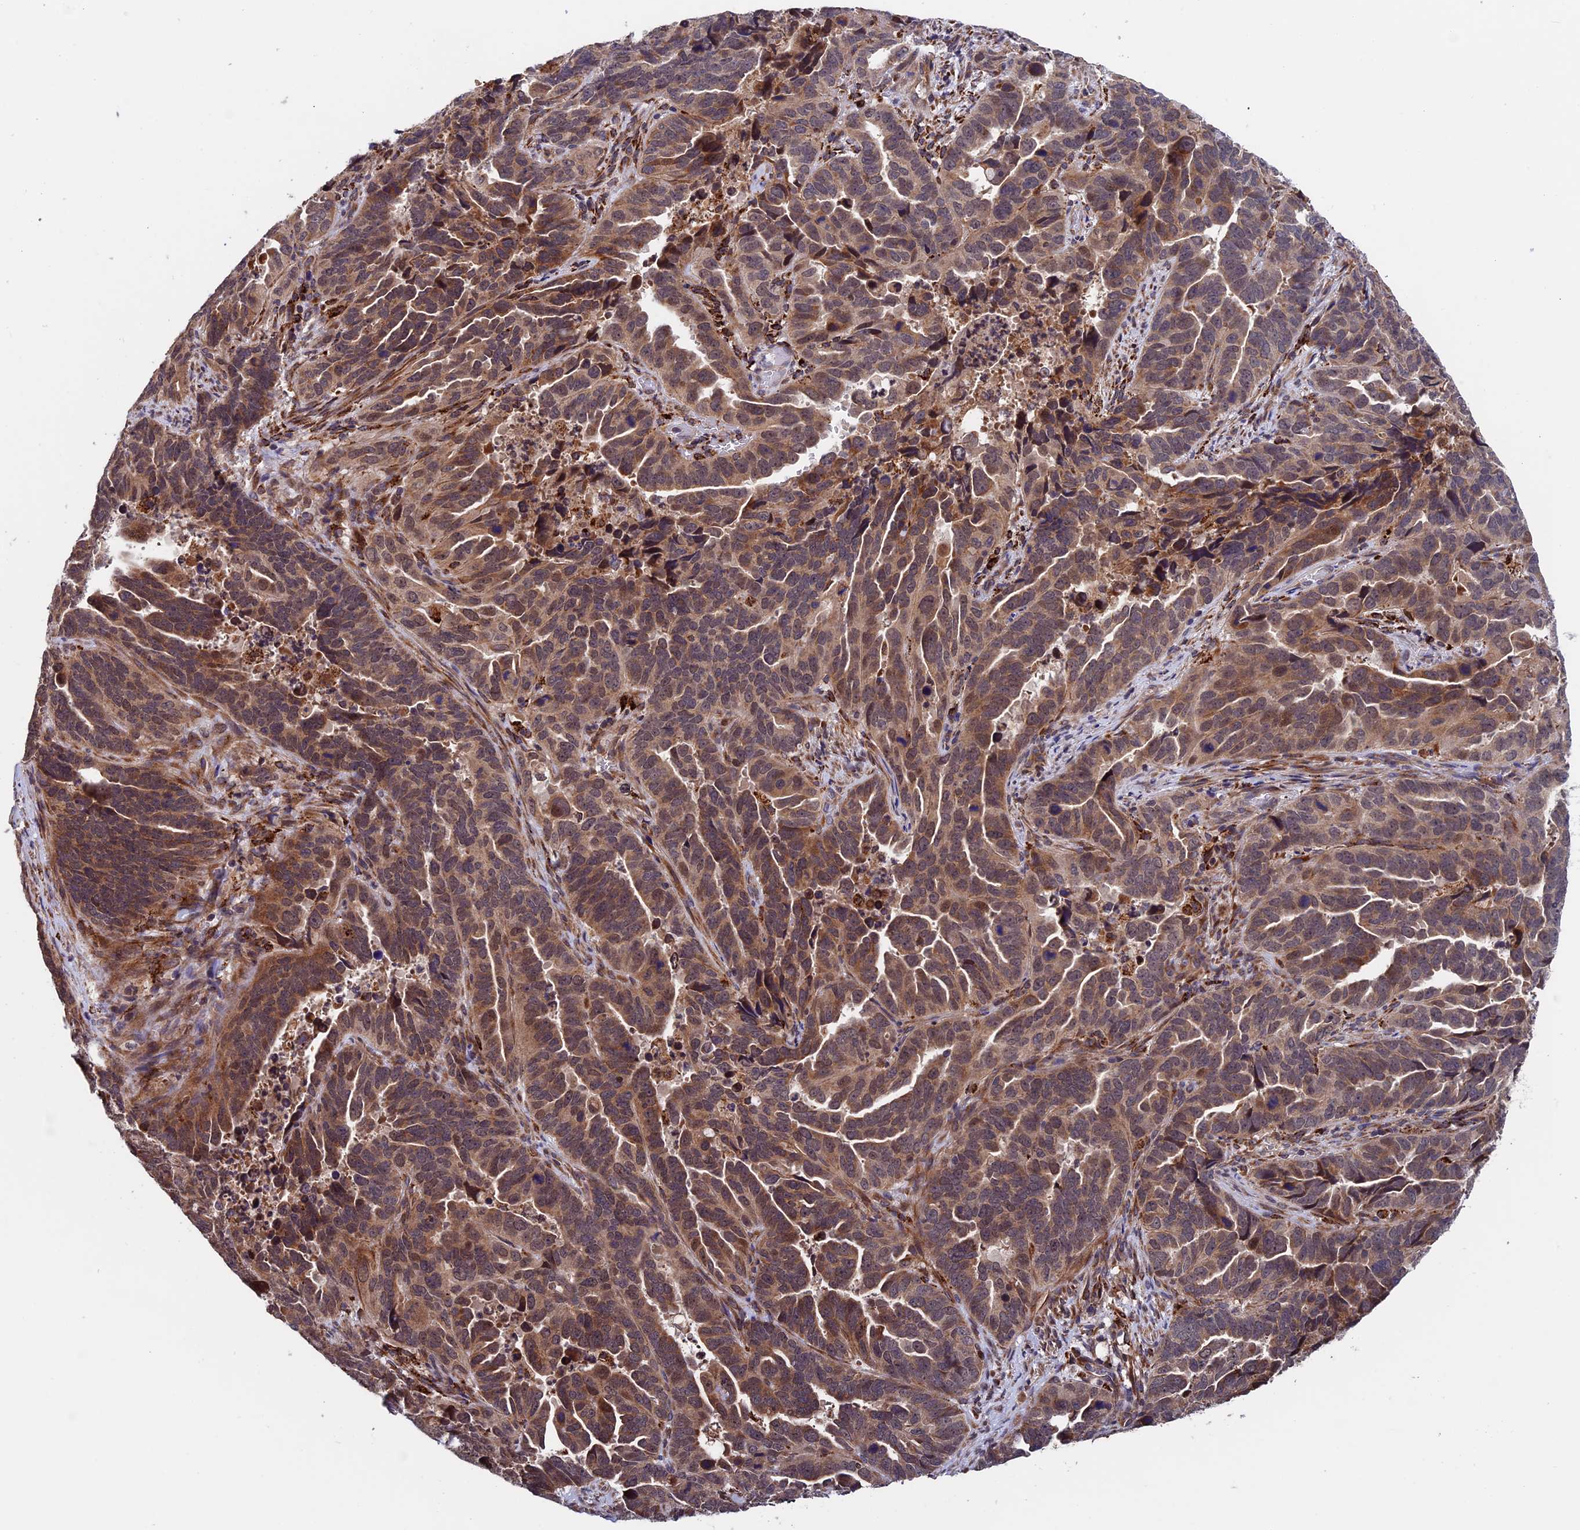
{"staining": {"intensity": "moderate", "quantity": ">75%", "location": "cytoplasmic/membranous"}, "tissue": "endometrial cancer", "cell_type": "Tumor cells", "image_type": "cancer", "snomed": [{"axis": "morphology", "description": "Adenocarcinoma, NOS"}, {"axis": "topography", "description": "Endometrium"}], "caption": "Endometrial adenocarcinoma stained for a protein shows moderate cytoplasmic/membranous positivity in tumor cells. Using DAB (3,3'-diaminobenzidine) (brown) and hematoxylin (blue) stains, captured at high magnification using brightfield microscopy.", "gene": "RNF17", "patient": {"sex": "female", "age": 65}}